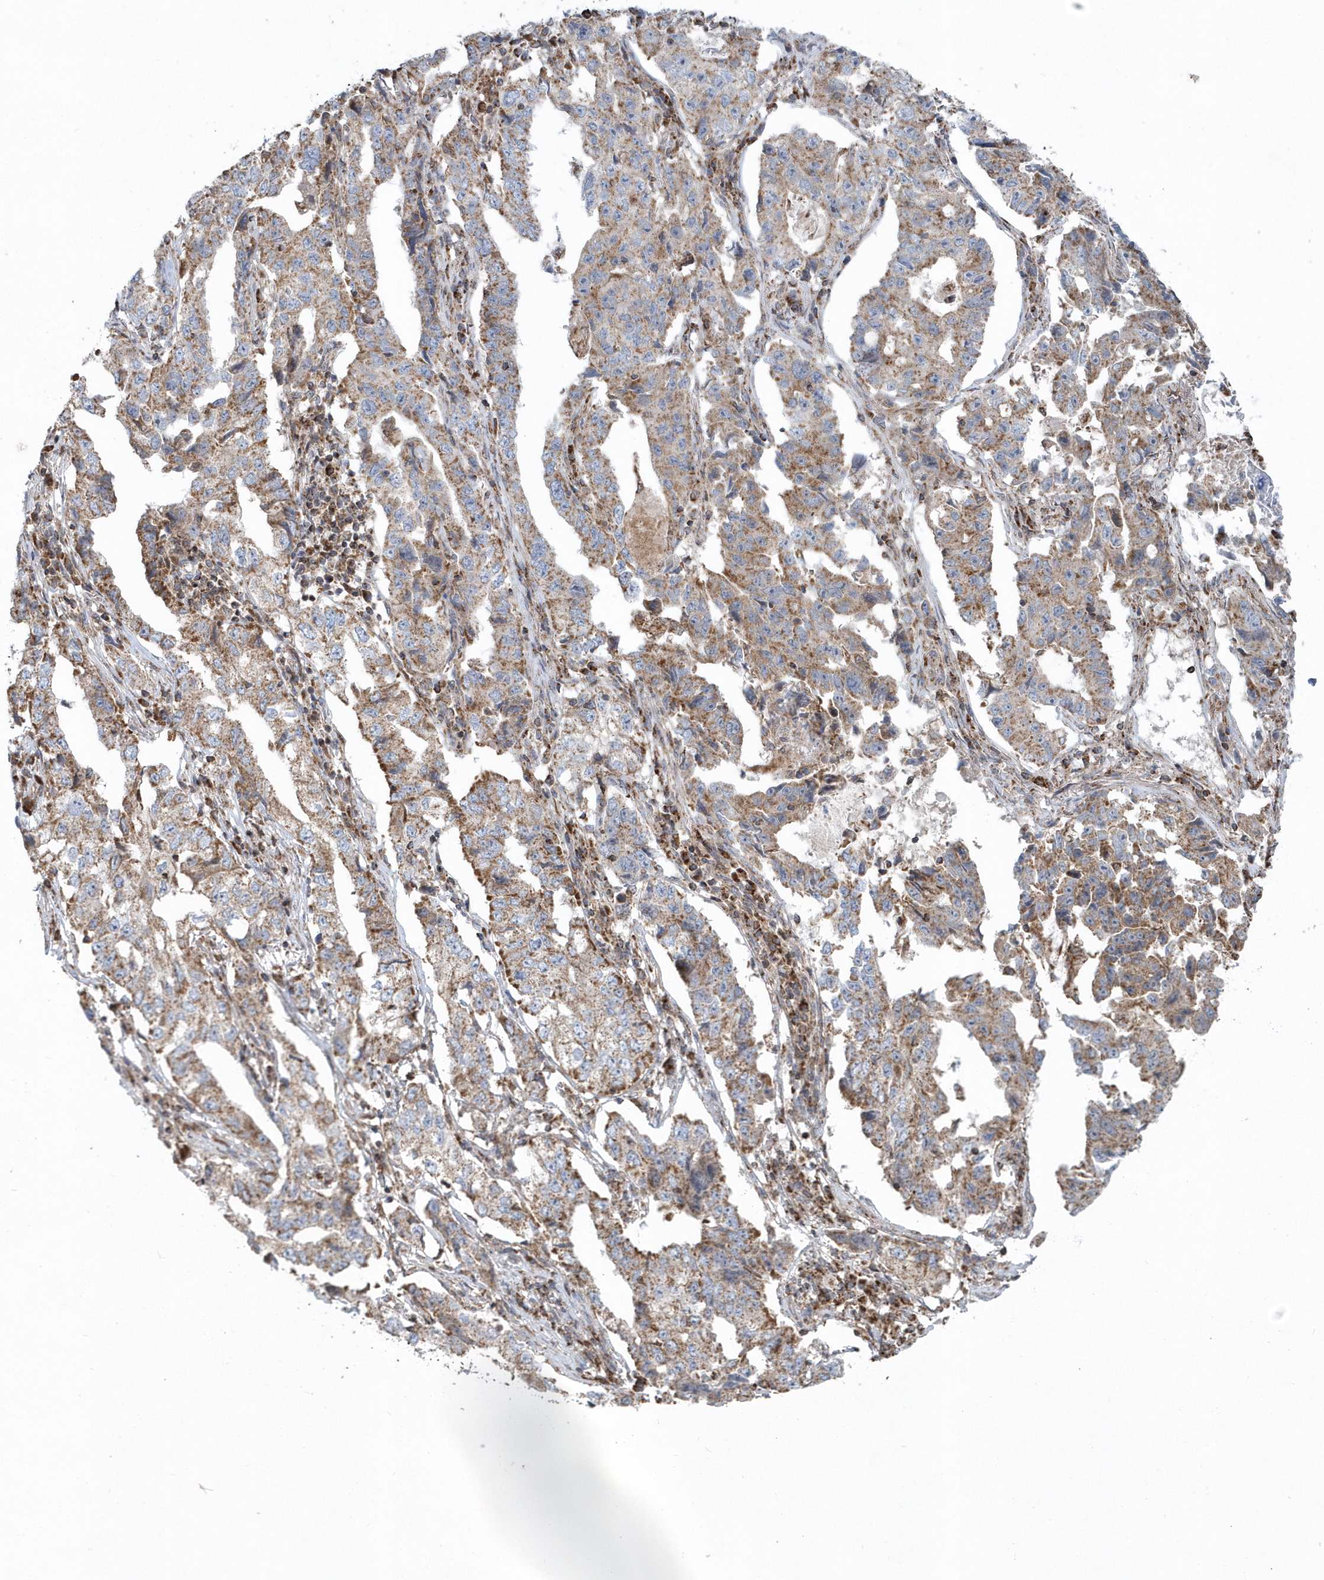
{"staining": {"intensity": "moderate", "quantity": ">75%", "location": "cytoplasmic/membranous"}, "tissue": "lung cancer", "cell_type": "Tumor cells", "image_type": "cancer", "snomed": [{"axis": "morphology", "description": "Adenocarcinoma, NOS"}, {"axis": "topography", "description": "Lung"}], "caption": "The photomicrograph reveals staining of lung adenocarcinoma, revealing moderate cytoplasmic/membranous protein staining (brown color) within tumor cells.", "gene": "PPP1R7", "patient": {"sex": "female", "age": 51}}